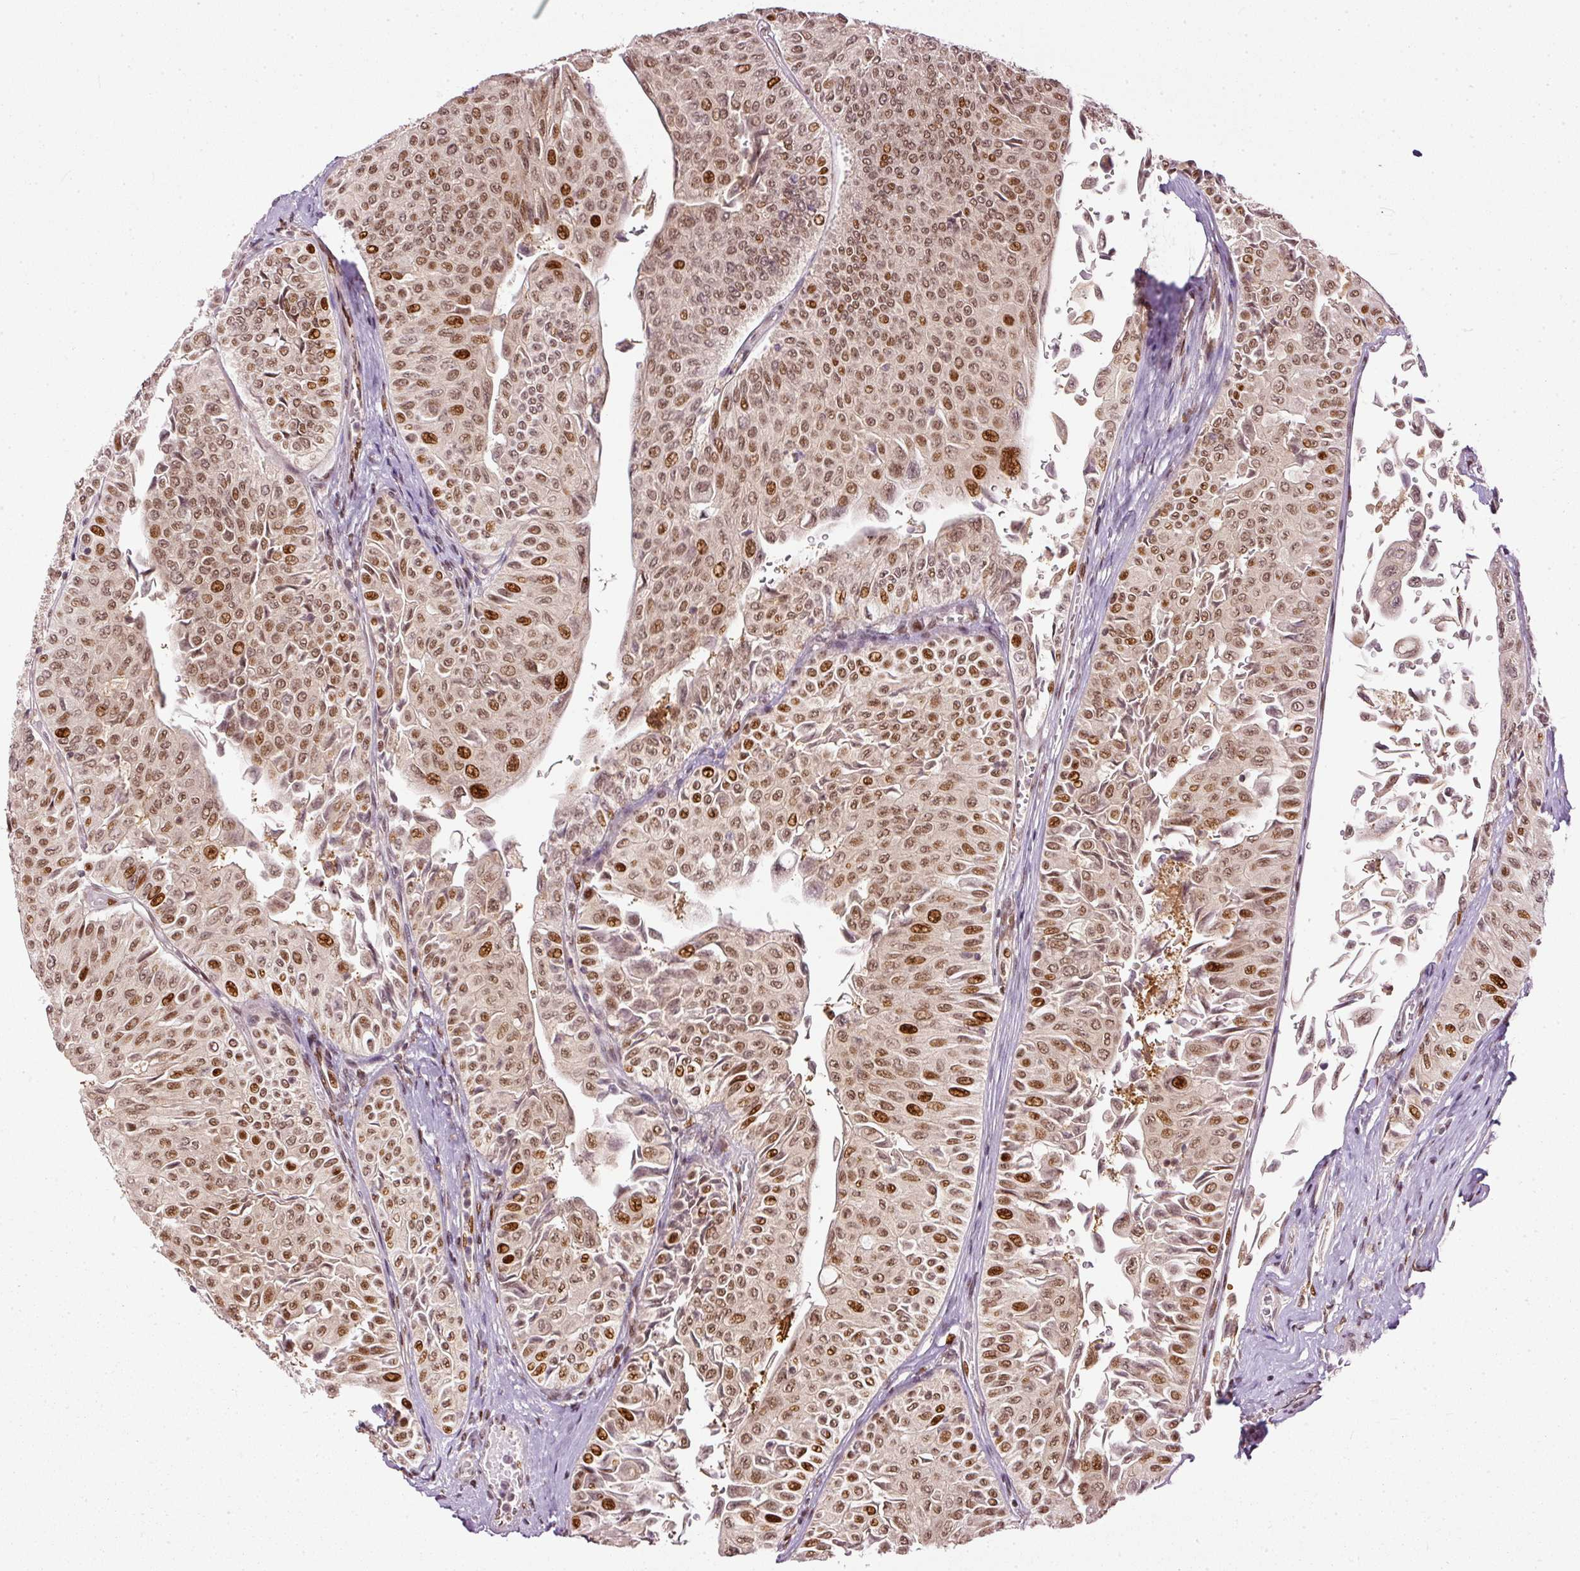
{"staining": {"intensity": "moderate", "quantity": ">75%", "location": "cytoplasmic/membranous,nuclear"}, "tissue": "urothelial cancer", "cell_type": "Tumor cells", "image_type": "cancer", "snomed": [{"axis": "morphology", "description": "Urothelial carcinoma, NOS"}, {"axis": "topography", "description": "Urinary bladder"}], "caption": "Moderate cytoplasmic/membranous and nuclear expression for a protein is identified in approximately >75% of tumor cells of urothelial cancer using immunohistochemistry.", "gene": "ZNF778", "patient": {"sex": "male", "age": 59}}